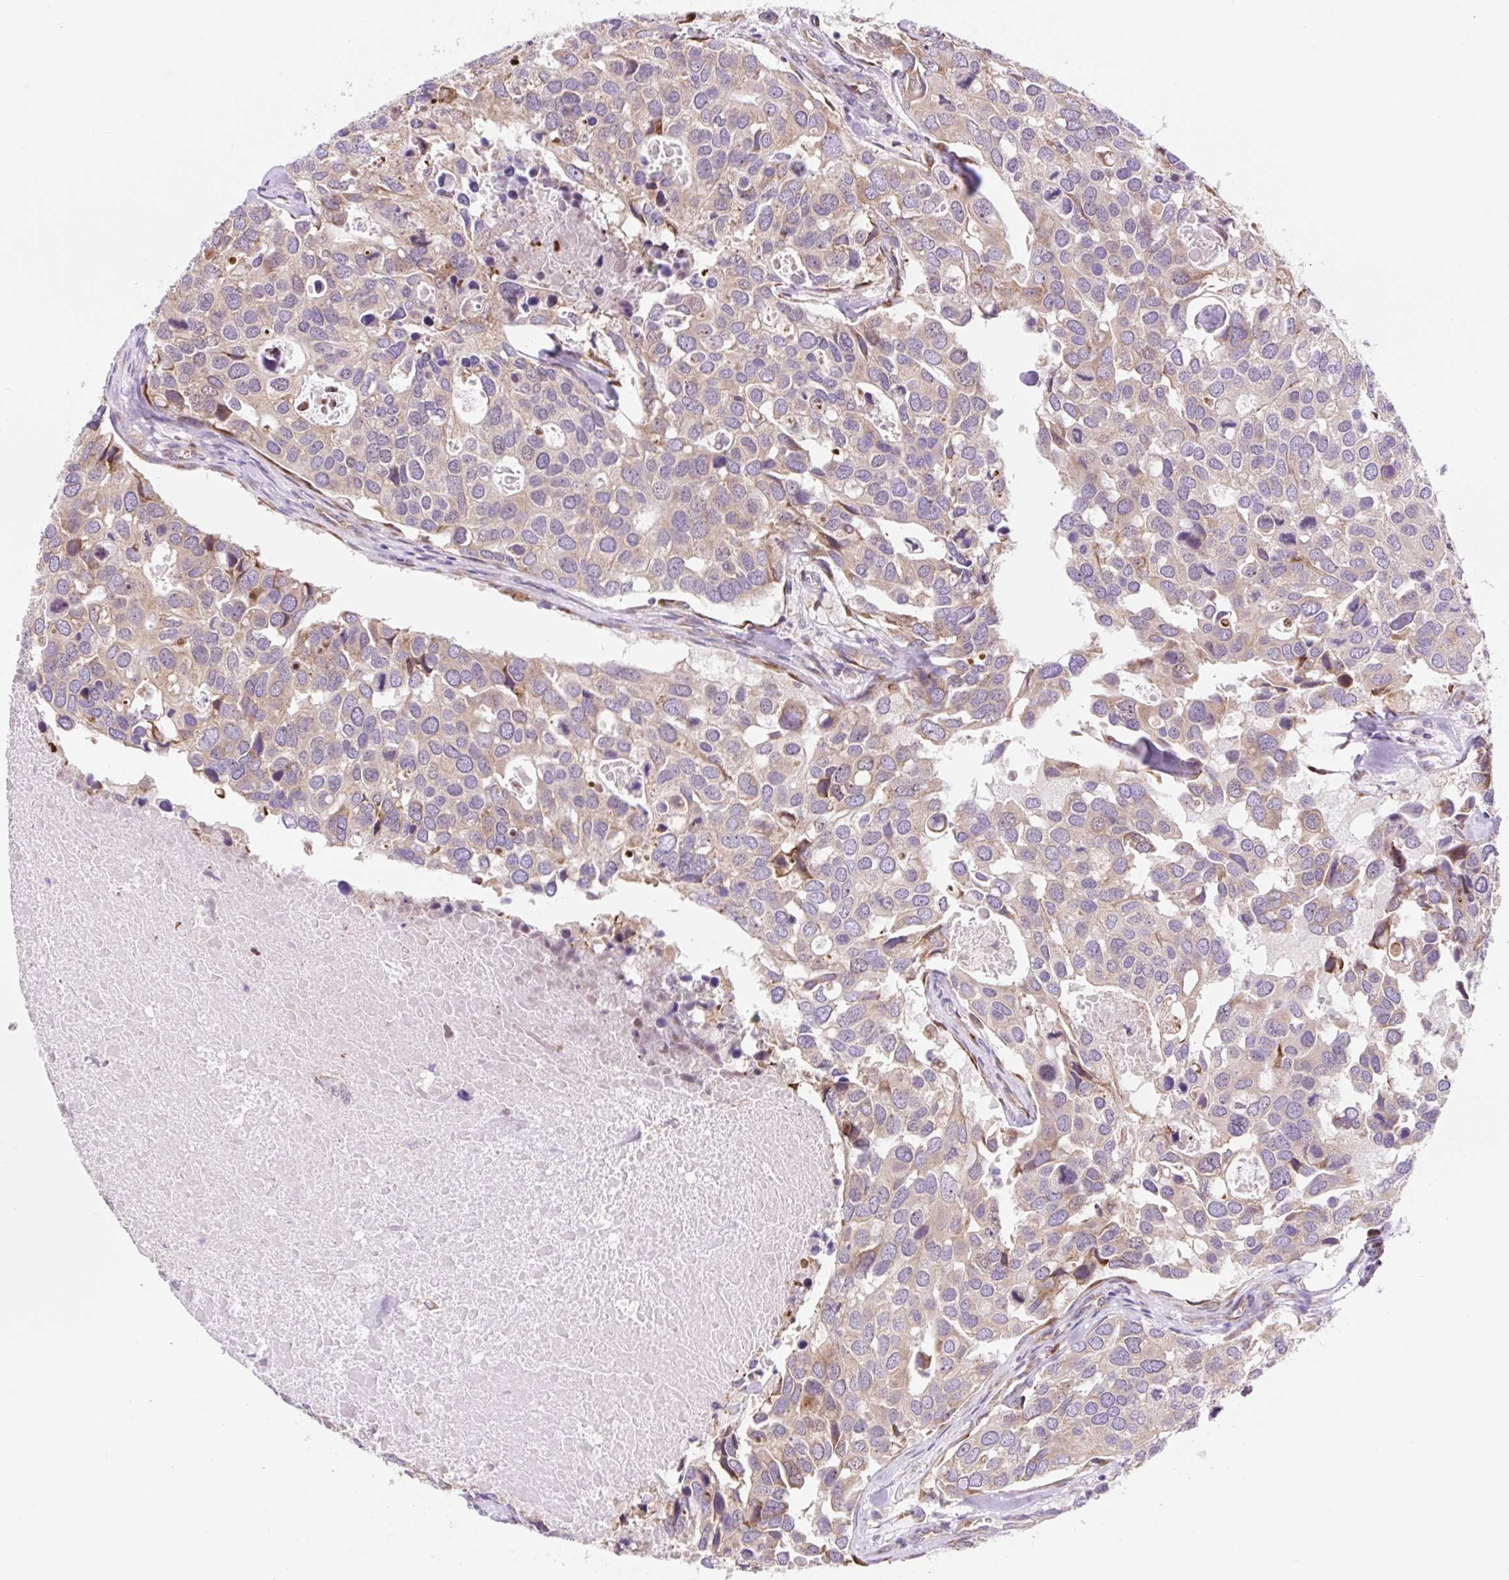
{"staining": {"intensity": "weak", "quantity": "25%-75%", "location": "cytoplasmic/membranous"}, "tissue": "breast cancer", "cell_type": "Tumor cells", "image_type": "cancer", "snomed": [{"axis": "morphology", "description": "Duct carcinoma"}, {"axis": "topography", "description": "Breast"}], "caption": "Weak cytoplasmic/membranous protein staining is appreciated in approximately 25%-75% of tumor cells in invasive ductal carcinoma (breast).", "gene": "GPR45", "patient": {"sex": "female", "age": 83}}